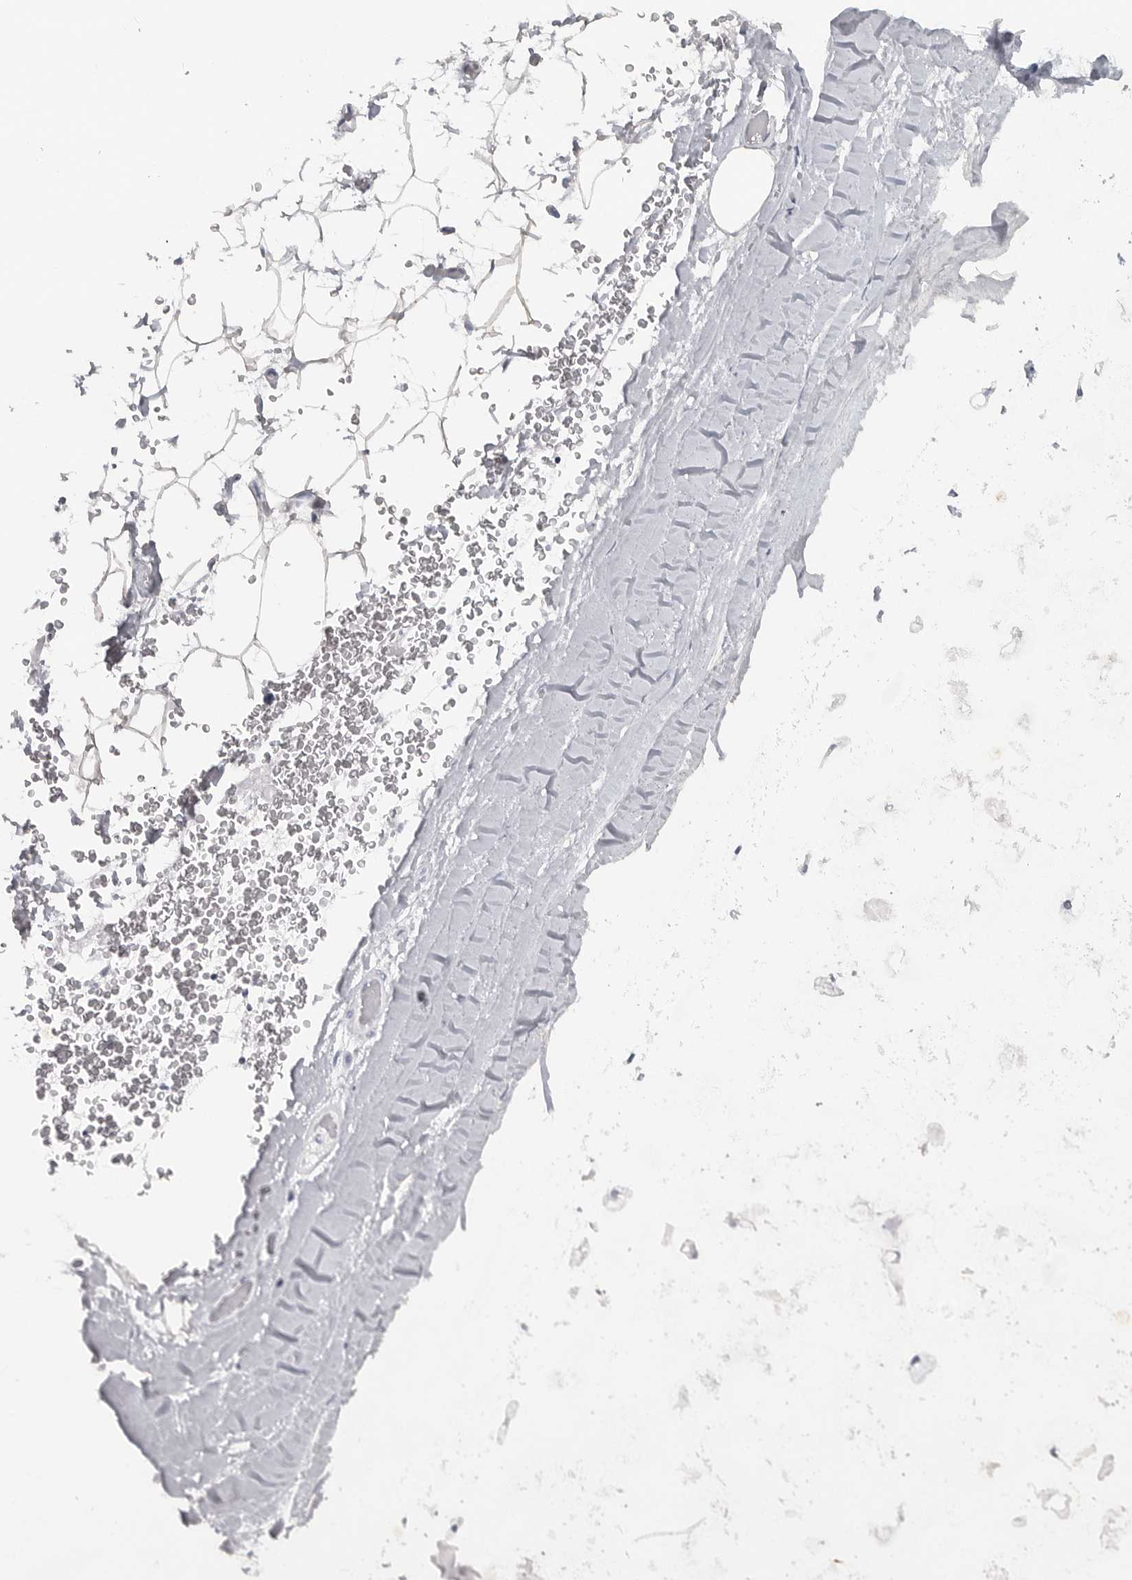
{"staining": {"intensity": "negative", "quantity": "none", "location": "none"}, "tissue": "adipose tissue", "cell_type": "Adipocytes", "image_type": "normal", "snomed": [{"axis": "morphology", "description": "Normal tissue, NOS"}, {"axis": "topography", "description": "Bronchus"}], "caption": "Image shows no significant protein staining in adipocytes of unremarkable adipose tissue. (DAB immunohistochemistry (IHC) visualized using brightfield microscopy, high magnification).", "gene": "LY6D", "patient": {"sex": "male", "age": 66}}